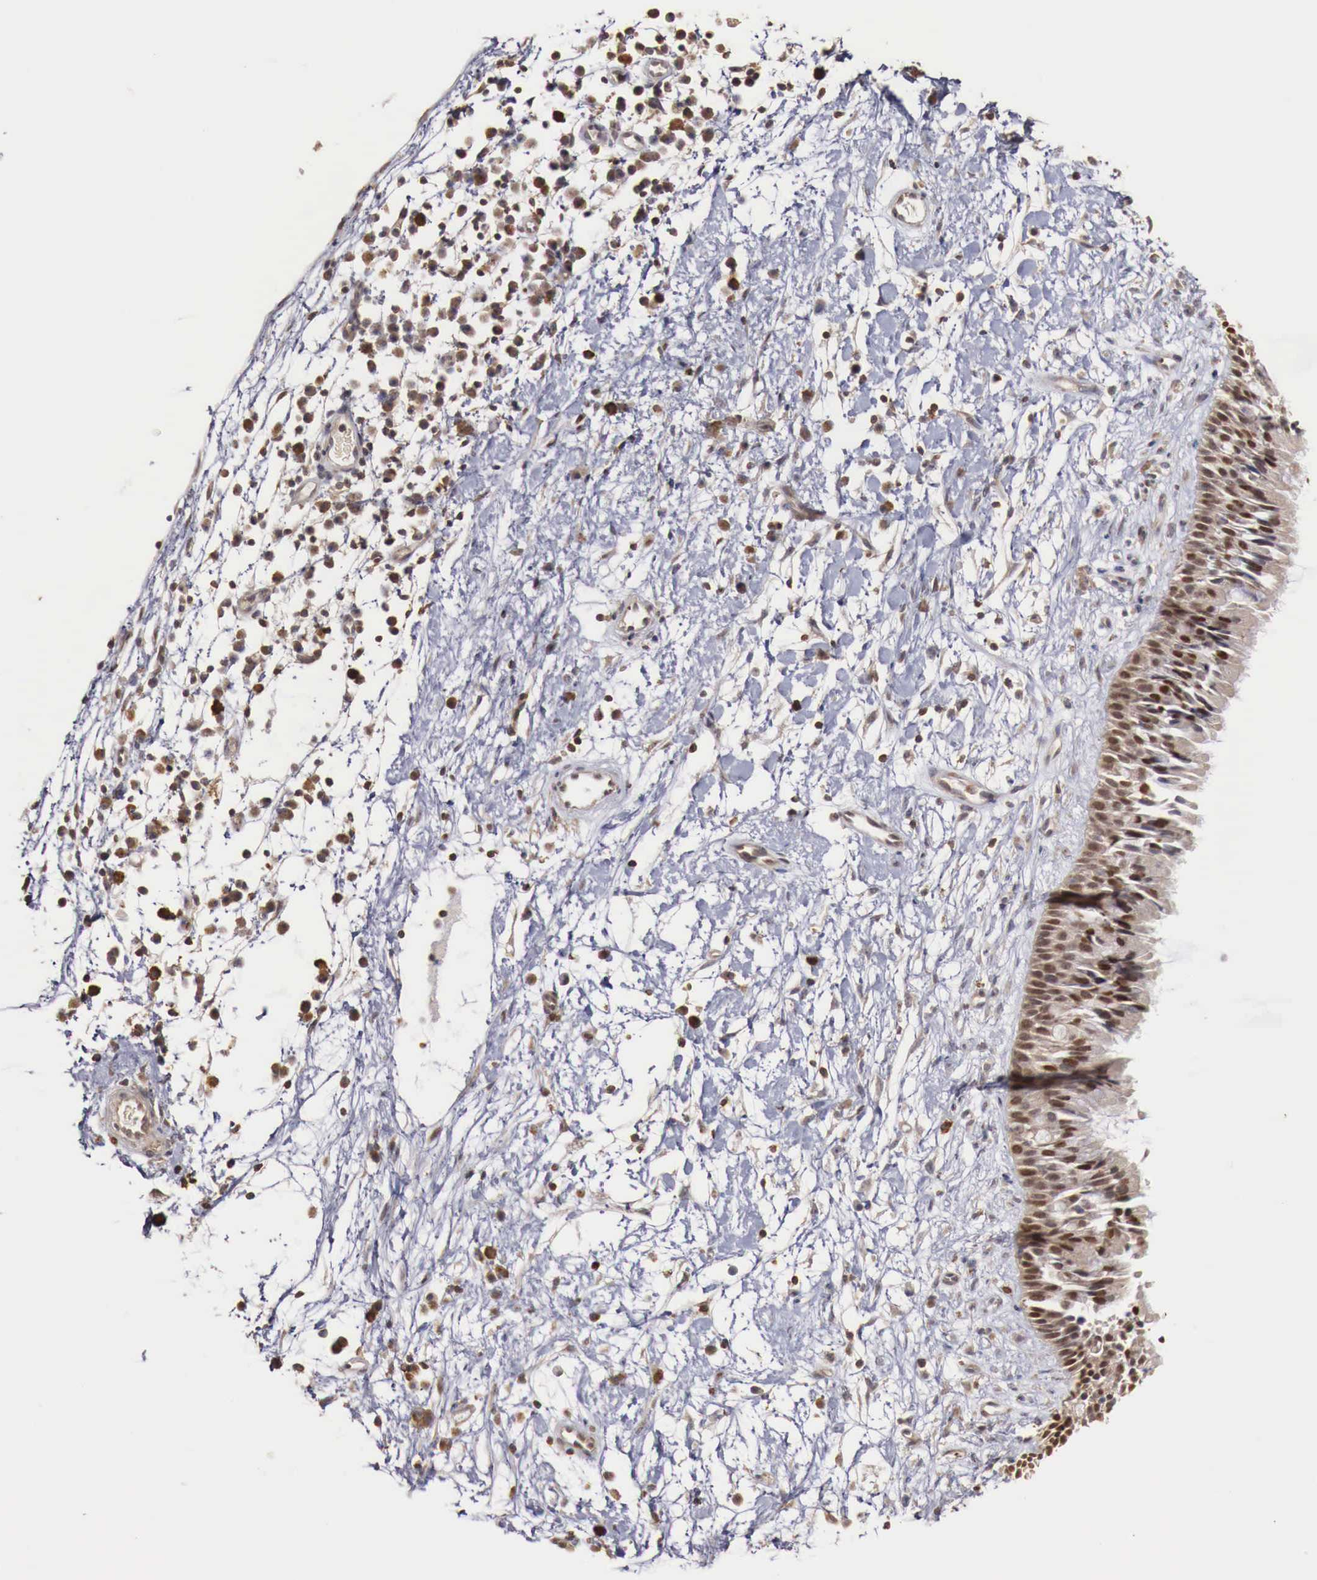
{"staining": {"intensity": "strong", "quantity": ">75%", "location": "nuclear"}, "tissue": "nasopharynx", "cell_type": "Respiratory epithelial cells", "image_type": "normal", "snomed": [{"axis": "morphology", "description": "Normal tissue, NOS"}, {"axis": "topography", "description": "Nasopharynx"}], "caption": "A high amount of strong nuclear positivity is present in approximately >75% of respiratory epithelial cells in normal nasopharynx.", "gene": "KHDRBS2", "patient": {"sex": "male", "age": 13}}